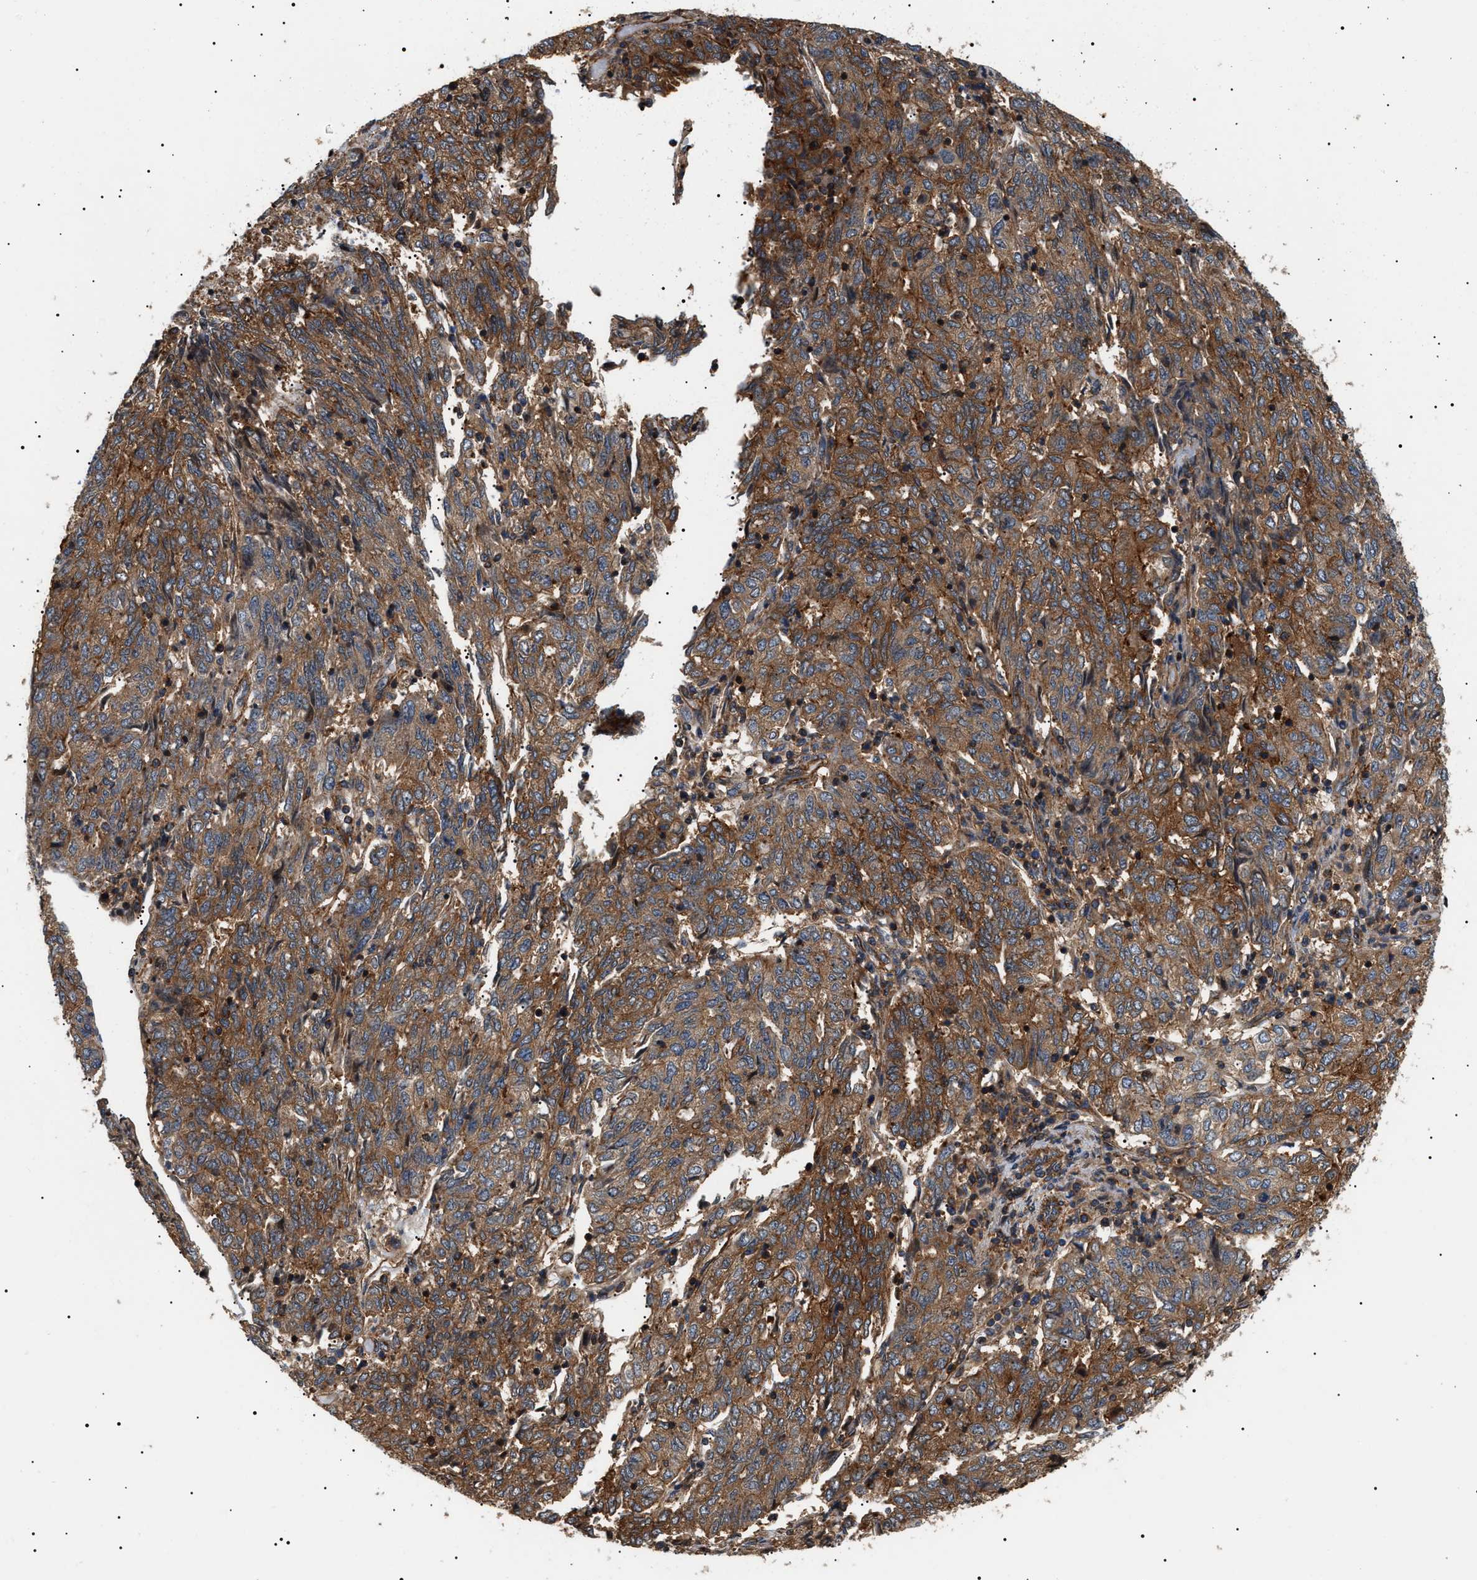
{"staining": {"intensity": "moderate", "quantity": ">75%", "location": "cytoplasmic/membranous"}, "tissue": "endometrial cancer", "cell_type": "Tumor cells", "image_type": "cancer", "snomed": [{"axis": "morphology", "description": "Adenocarcinoma, NOS"}, {"axis": "topography", "description": "Endometrium"}], "caption": "Immunohistochemistry (IHC) of endometrial cancer (adenocarcinoma) displays medium levels of moderate cytoplasmic/membranous positivity in approximately >75% of tumor cells. (IHC, brightfield microscopy, high magnification).", "gene": "SH3GLB2", "patient": {"sex": "female", "age": 80}}